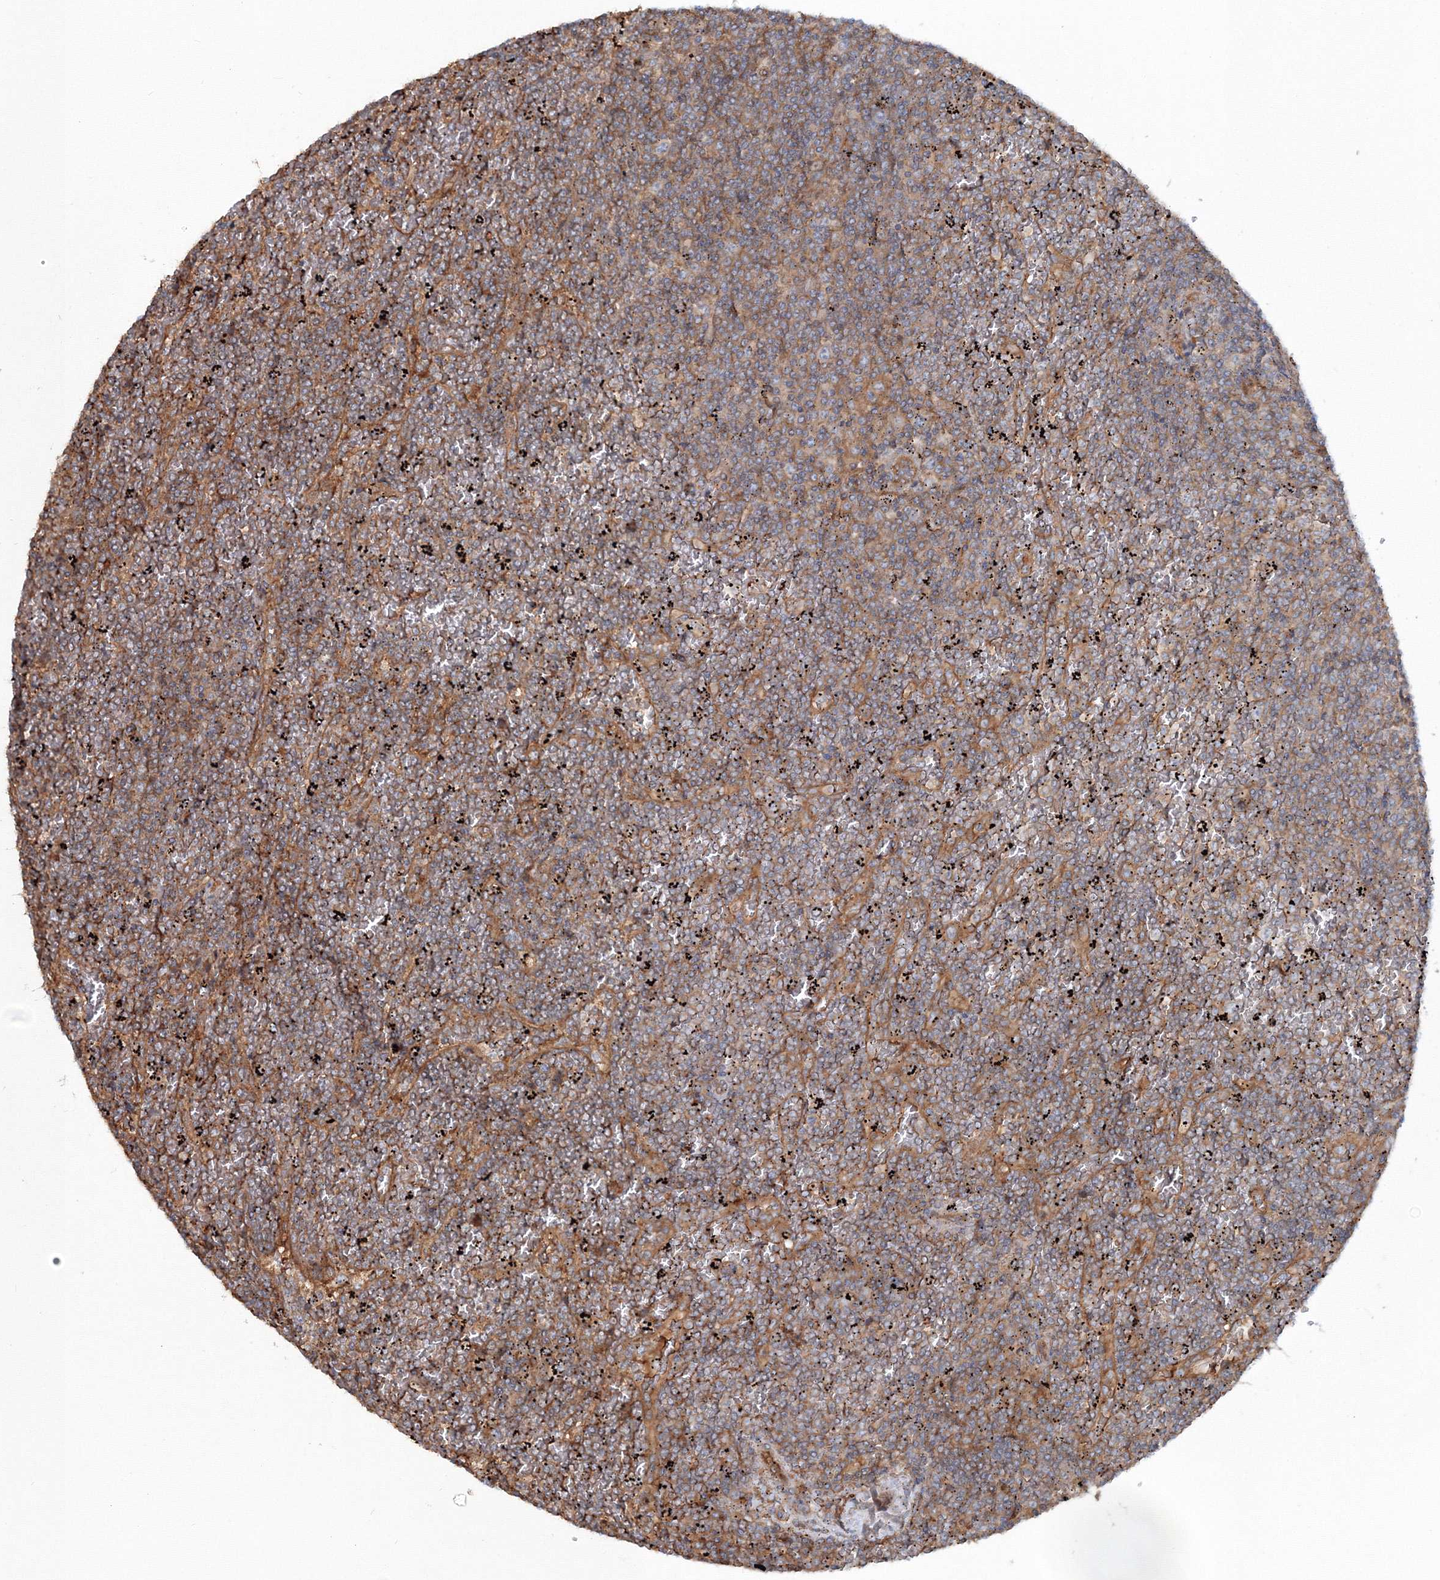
{"staining": {"intensity": "moderate", "quantity": "25%-75%", "location": "cytoplasmic/membranous"}, "tissue": "lymphoma", "cell_type": "Tumor cells", "image_type": "cancer", "snomed": [{"axis": "morphology", "description": "Malignant lymphoma, non-Hodgkin's type, Low grade"}, {"axis": "topography", "description": "Spleen"}], "caption": "Human lymphoma stained for a protein (brown) exhibits moderate cytoplasmic/membranous positive positivity in about 25%-75% of tumor cells.", "gene": "EXOC1", "patient": {"sex": "female", "age": 19}}